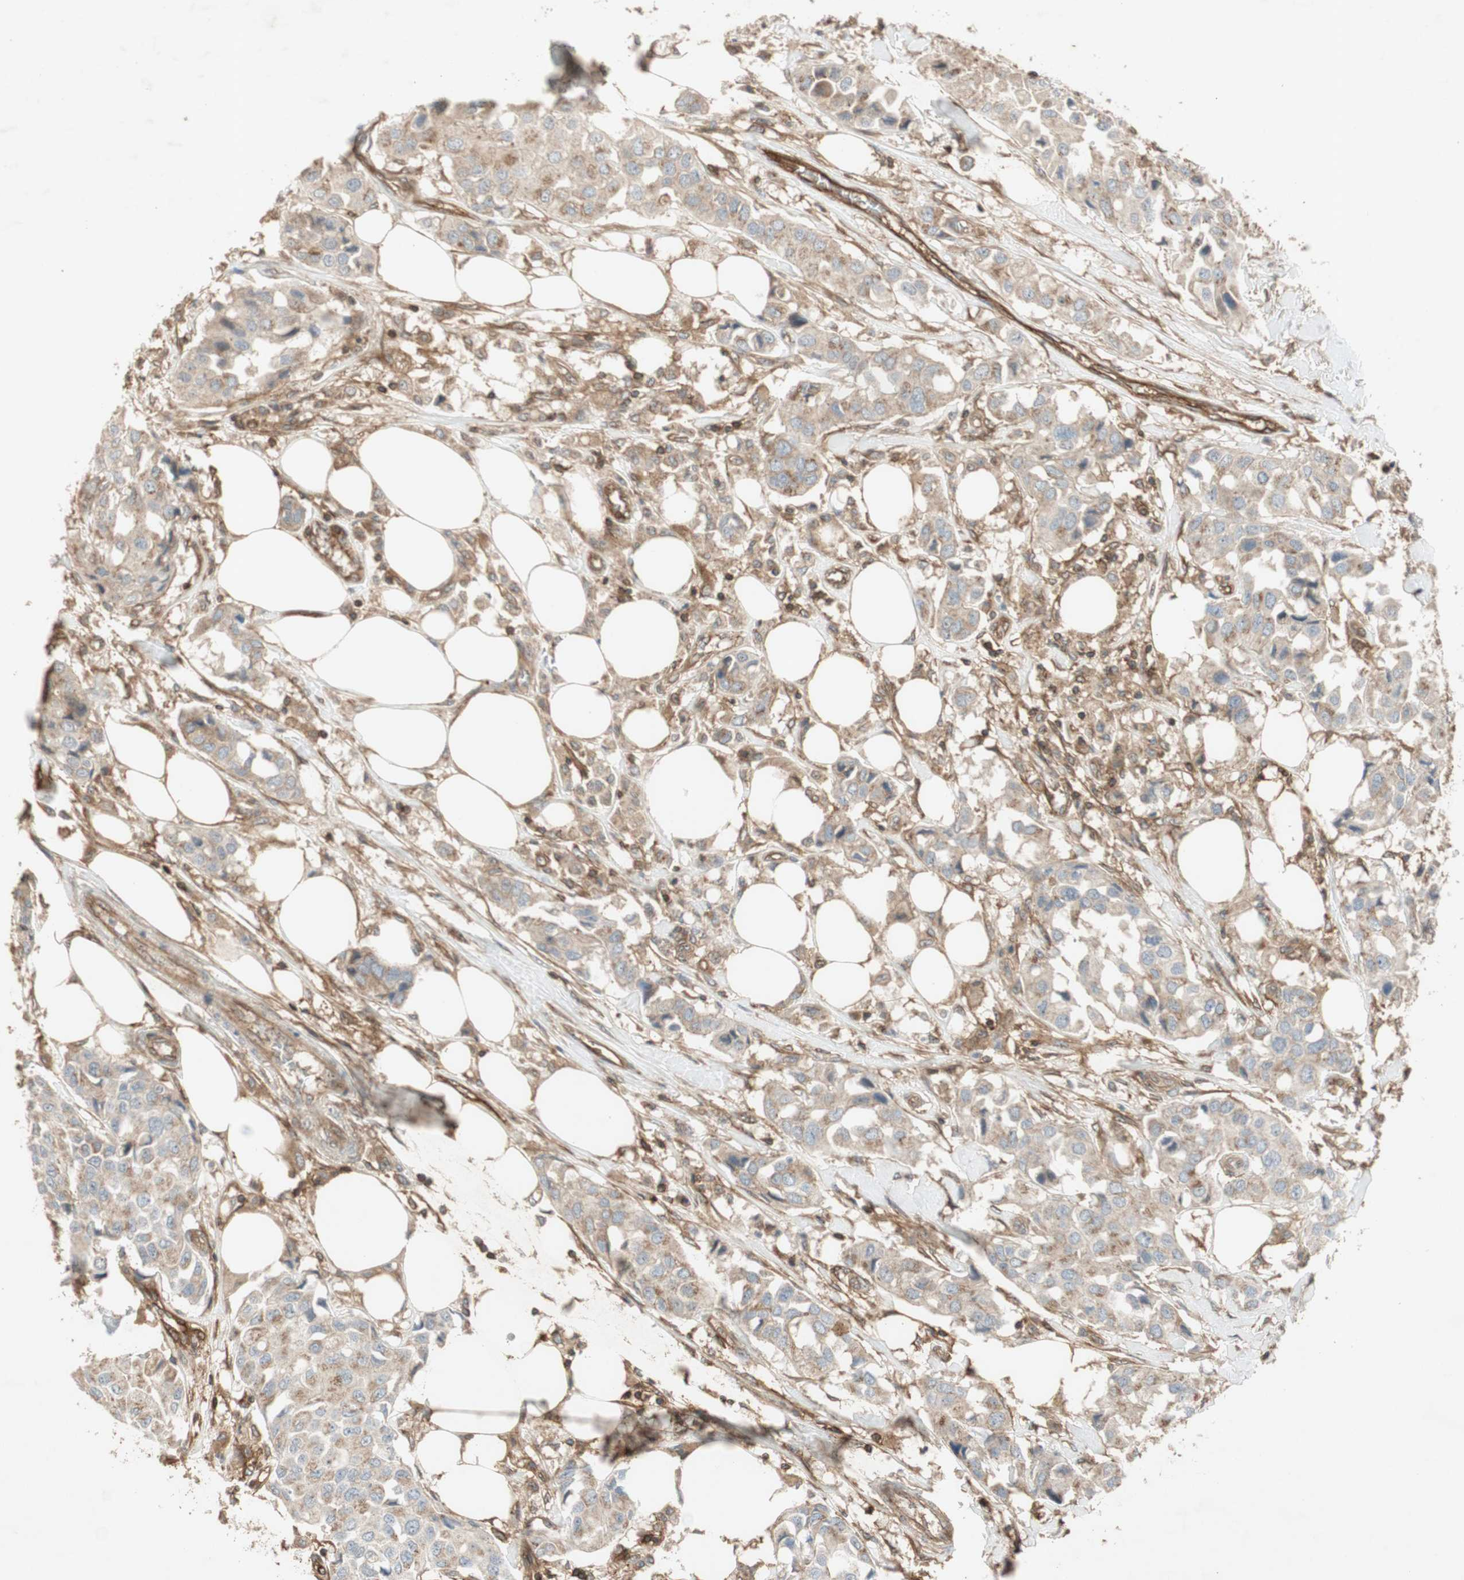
{"staining": {"intensity": "moderate", "quantity": ">75%", "location": "cytoplasmic/membranous"}, "tissue": "breast cancer", "cell_type": "Tumor cells", "image_type": "cancer", "snomed": [{"axis": "morphology", "description": "Duct carcinoma"}, {"axis": "topography", "description": "Breast"}], "caption": "Brown immunohistochemical staining in breast cancer (invasive ductal carcinoma) demonstrates moderate cytoplasmic/membranous expression in about >75% of tumor cells.", "gene": "BTN3A3", "patient": {"sex": "female", "age": 80}}